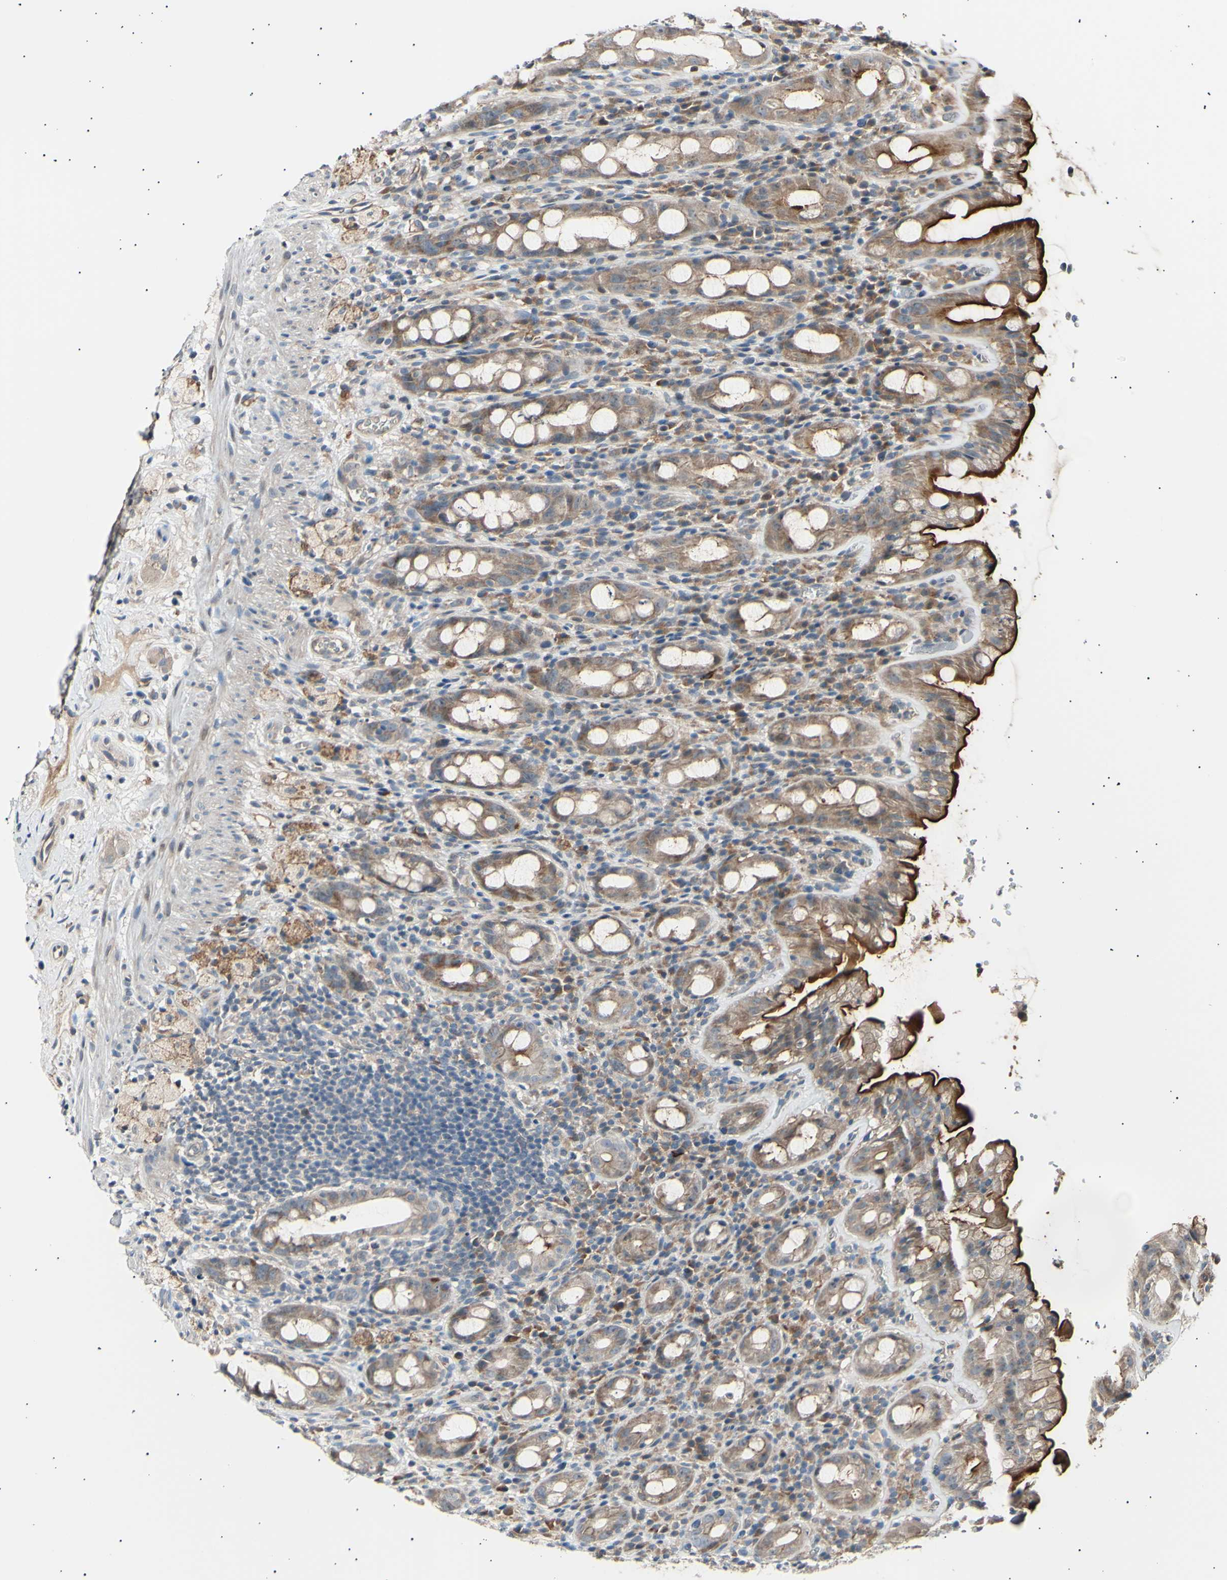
{"staining": {"intensity": "moderate", "quantity": ">75%", "location": "cytoplasmic/membranous"}, "tissue": "rectum", "cell_type": "Glandular cells", "image_type": "normal", "snomed": [{"axis": "morphology", "description": "Normal tissue, NOS"}, {"axis": "topography", "description": "Rectum"}], "caption": "Unremarkable rectum reveals moderate cytoplasmic/membranous positivity in approximately >75% of glandular cells, visualized by immunohistochemistry. (DAB = brown stain, brightfield microscopy at high magnification).", "gene": "ITGA6", "patient": {"sex": "male", "age": 44}}